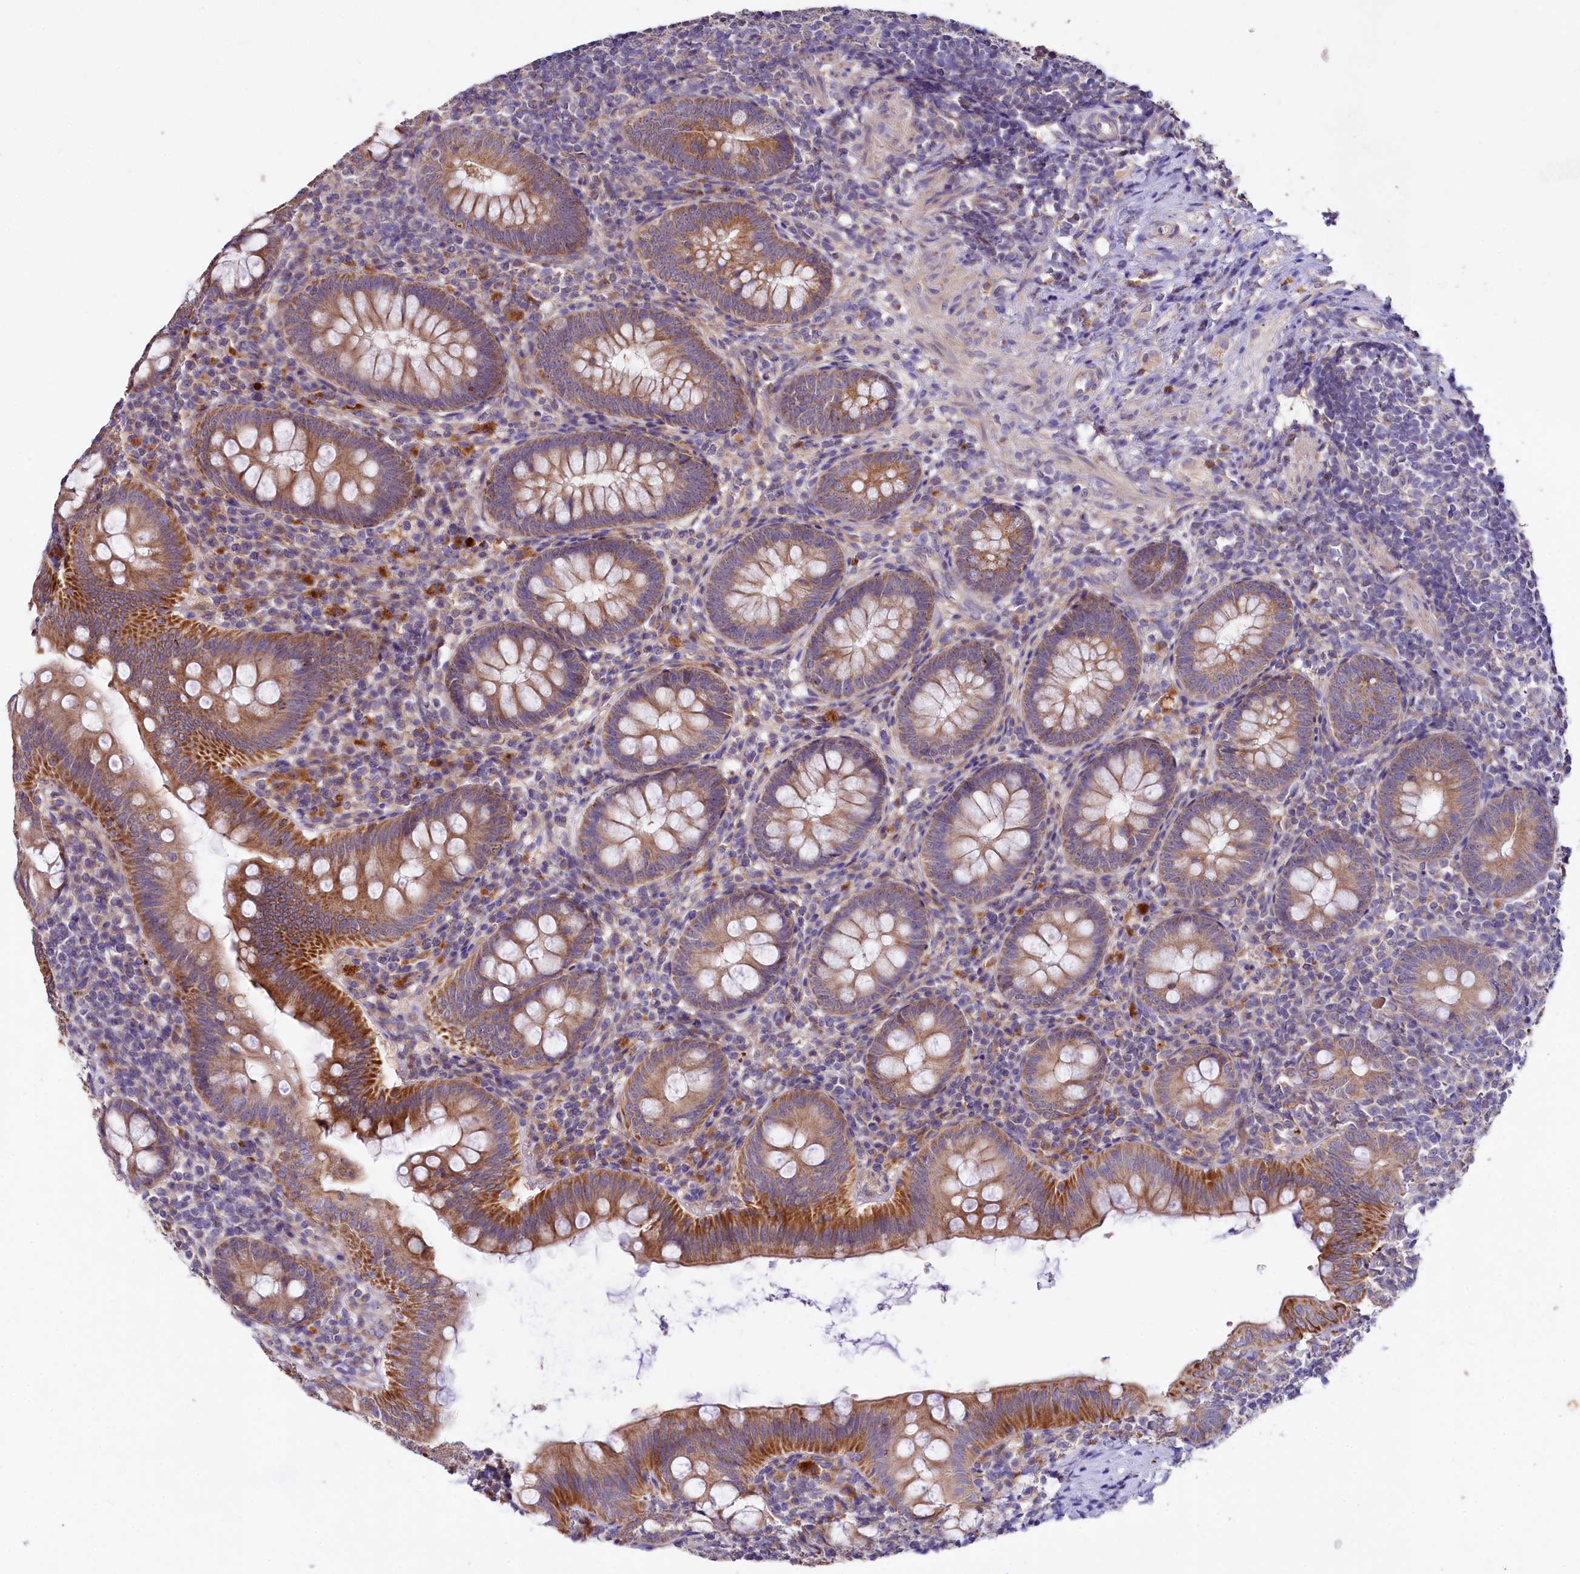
{"staining": {"intensity": "strong", "quantity": "25%-75%", "location": "cytoplasmic/membranous"}, "tissue": "appendix", "cell_type": "Glandular cells", "image_type": "normal", "snomed": [{"axis": "morphology", "description": "Normal tissue, NOS"}, {"axis": "topography", "description": "Appendix"}], "caption": "This is an image of IHC staining of normal appendix, which shows strong expression in the cytoplasmic/membranous of glandular cells.", "gene": "ZNF45", "patient": {"sex": "male", "age": 14}}